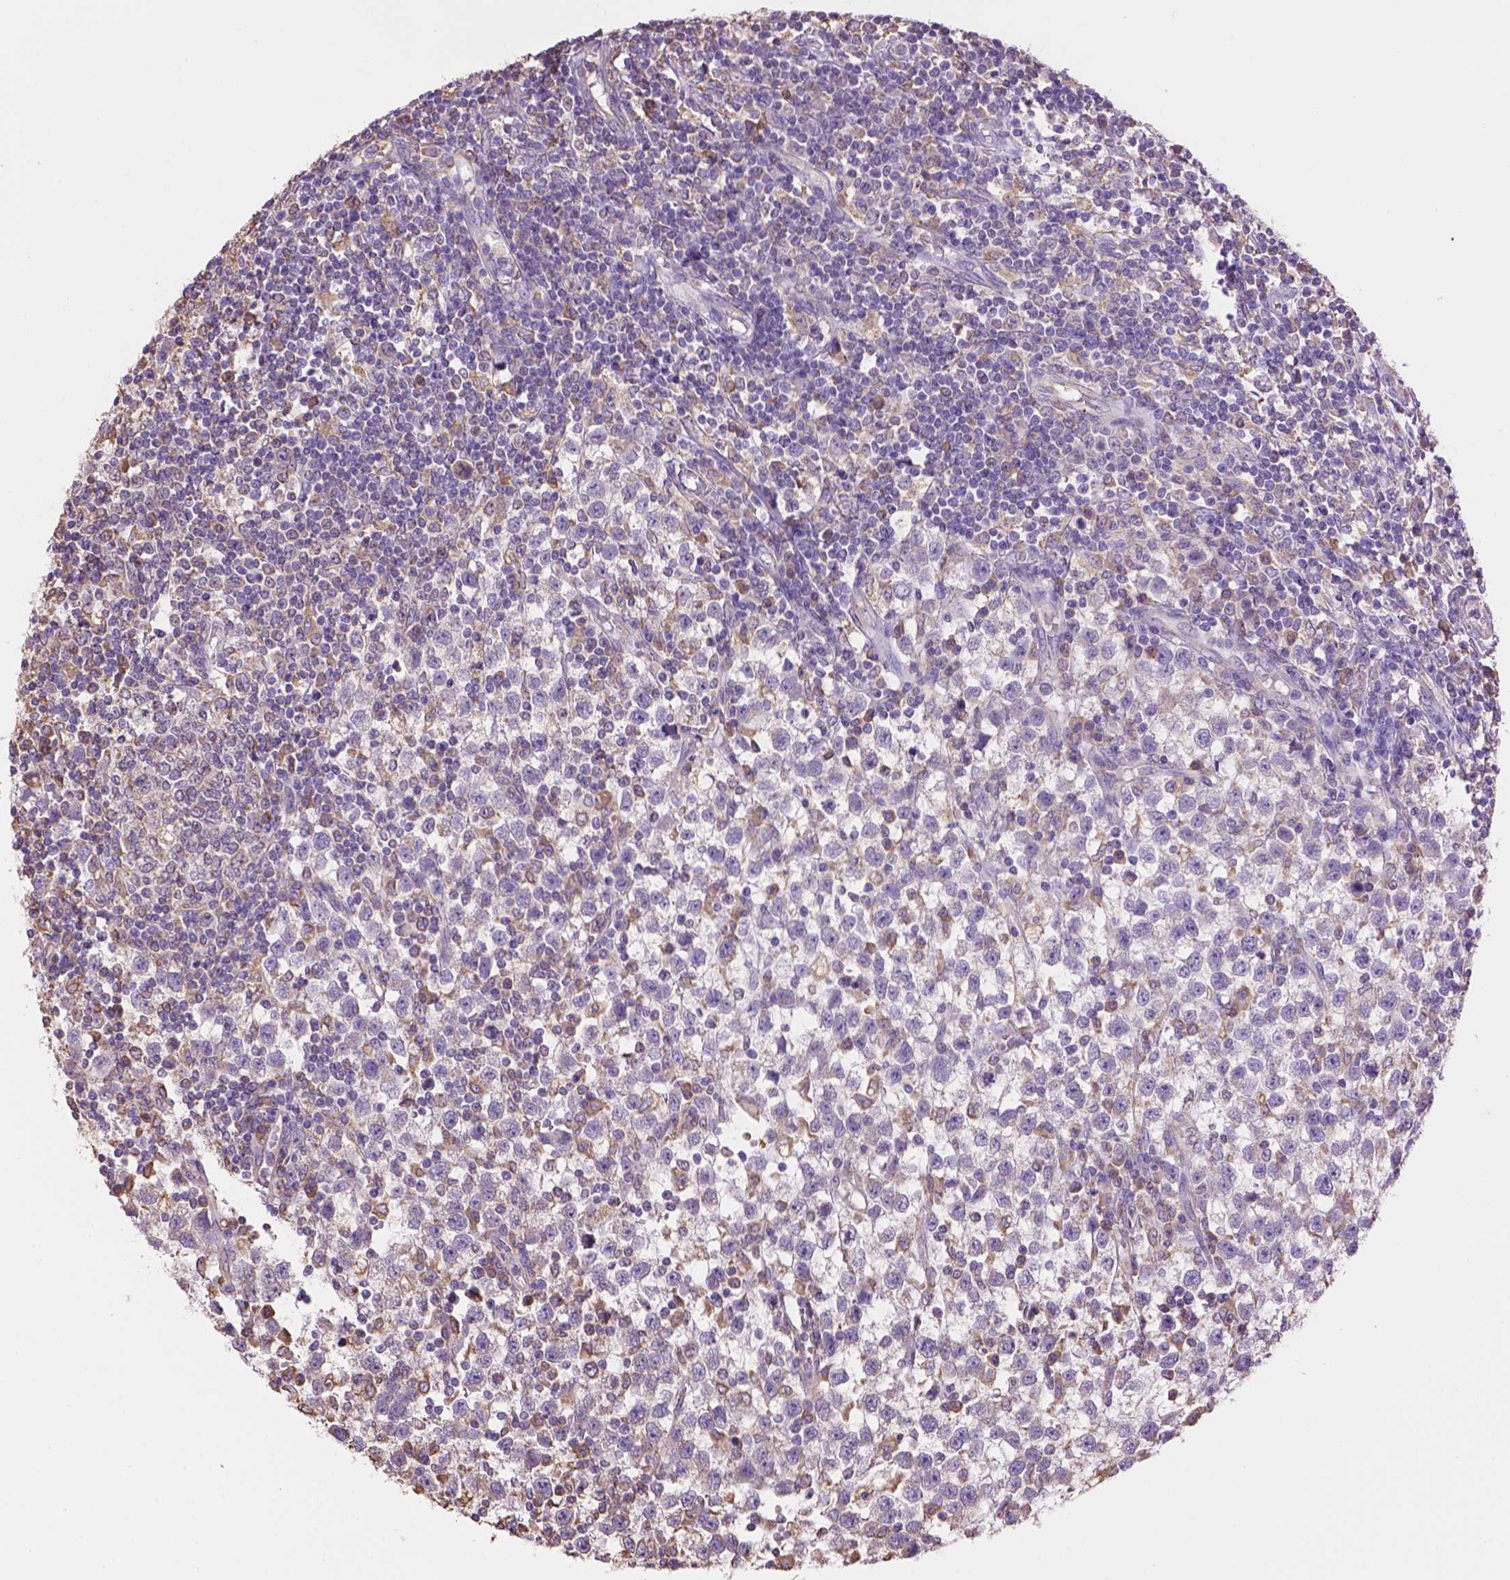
{"staining": {"intensity": "negative", "quantity": "none", "location": "none"}, "tissue": "testis cancer", "cell_type": "Tumor cells", "image_type": "cancer", "snomed": [{"axis": "morphology", "description": "Seminoma, NOS"}, {"axis": "topography", "description": "Testis"}], "caption": "Tumor cells show no significant staining in testis cancer.", "gene": "PPP2R5E", "patient": {"sex": "male", "age": 34}}